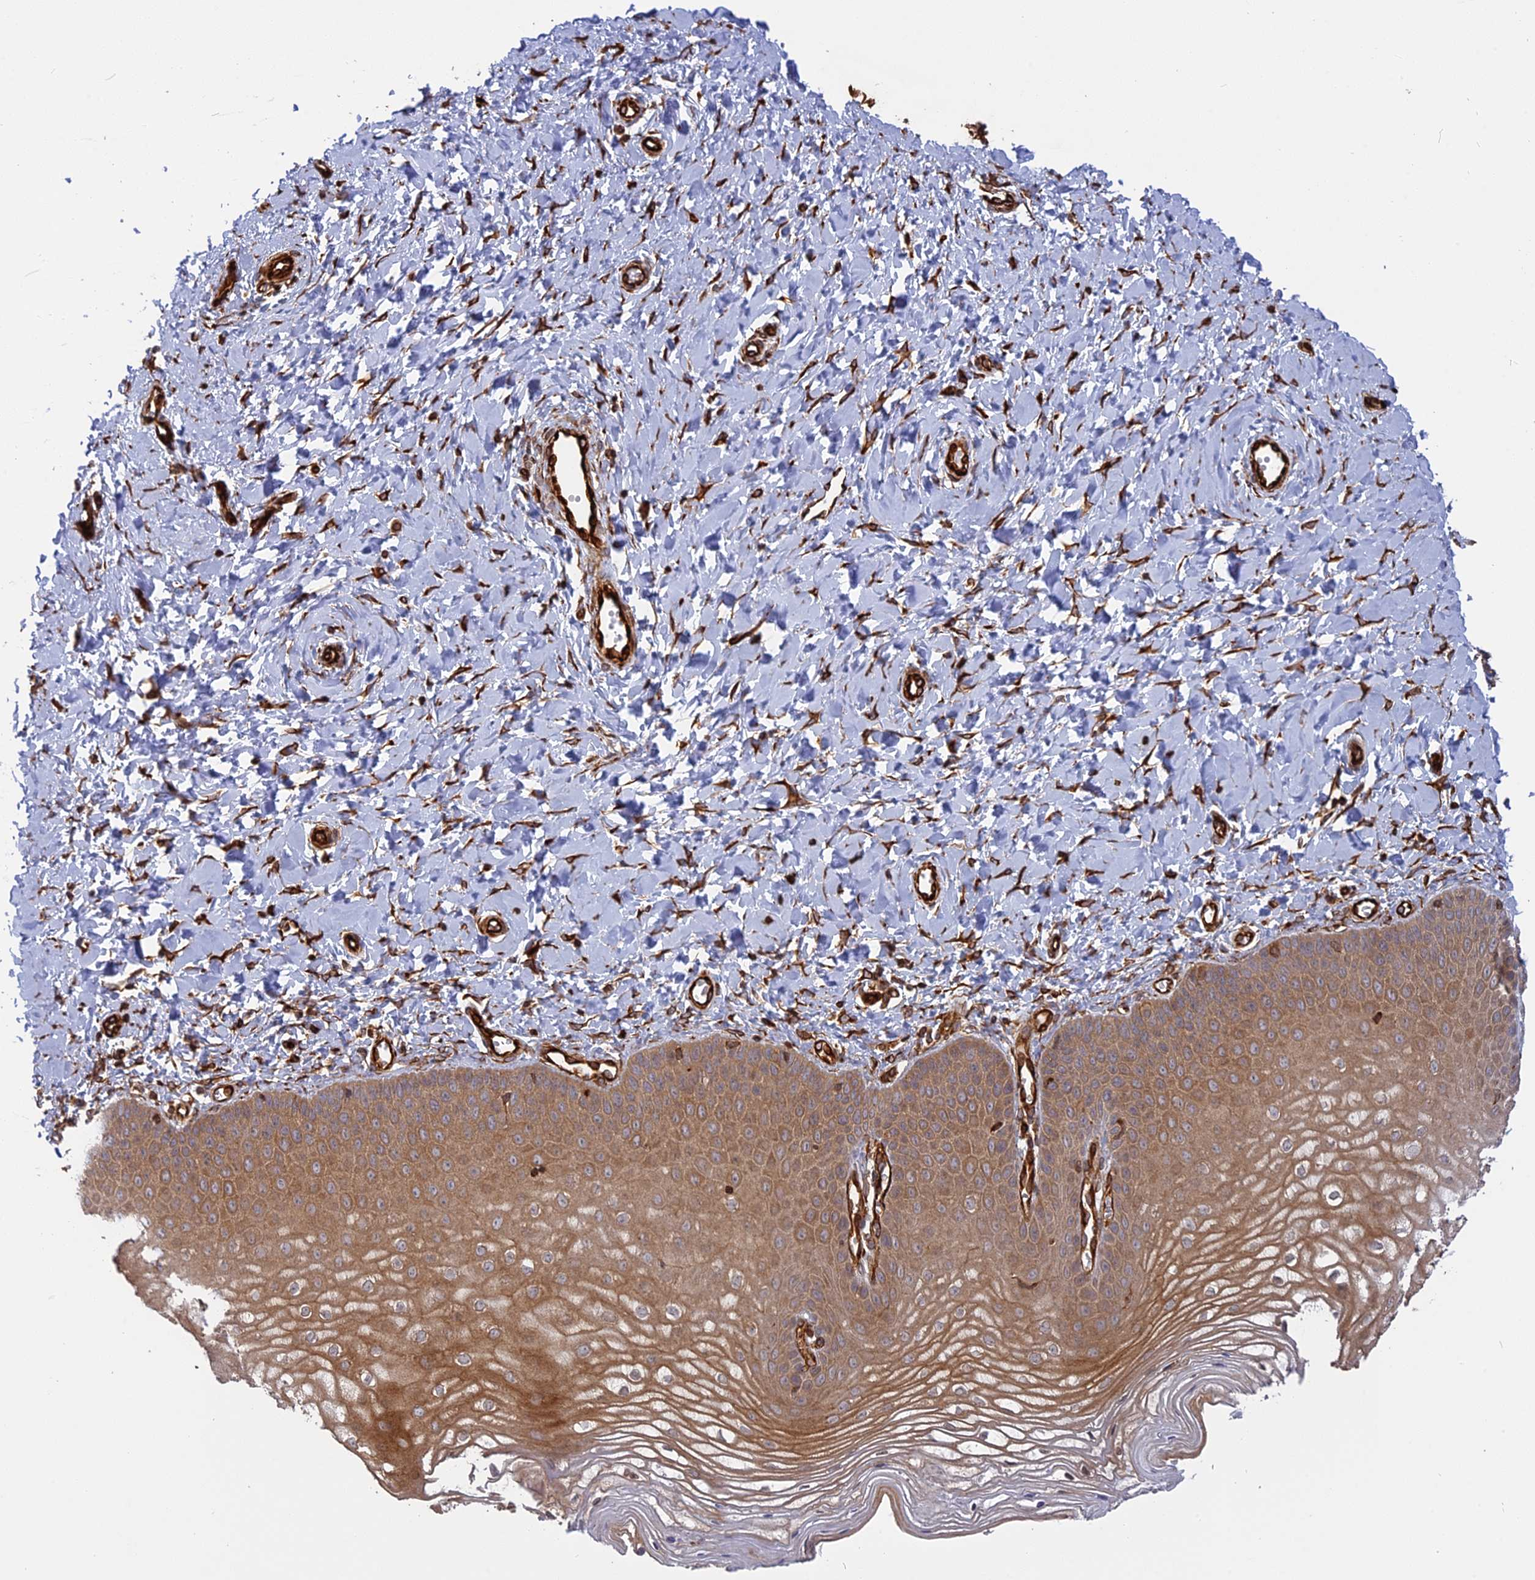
{"staining": {"intensity": "moderate", "quantity": ">75%", "location": "cytoplasmic/membranous"}, "tissue": "vagina", "cell_type": "Squamous epithelial cells", "image_type": "normal", "snomed": [{"axis": "morphology", "description": "Normal tissue, NOS"}, {"axis": "topography", "description": "Vagina"}, {"axis": "topography", "description": "Cervix"}], "caption": "Immunohistochemical staining of normal human vagina reveals medium levels of moderate cytoplasmic/membranous positivity in about >75% of squamous epithelial cells.", "gene": "PHLDB3", "patient": {"sex": "female", "age": 40}}